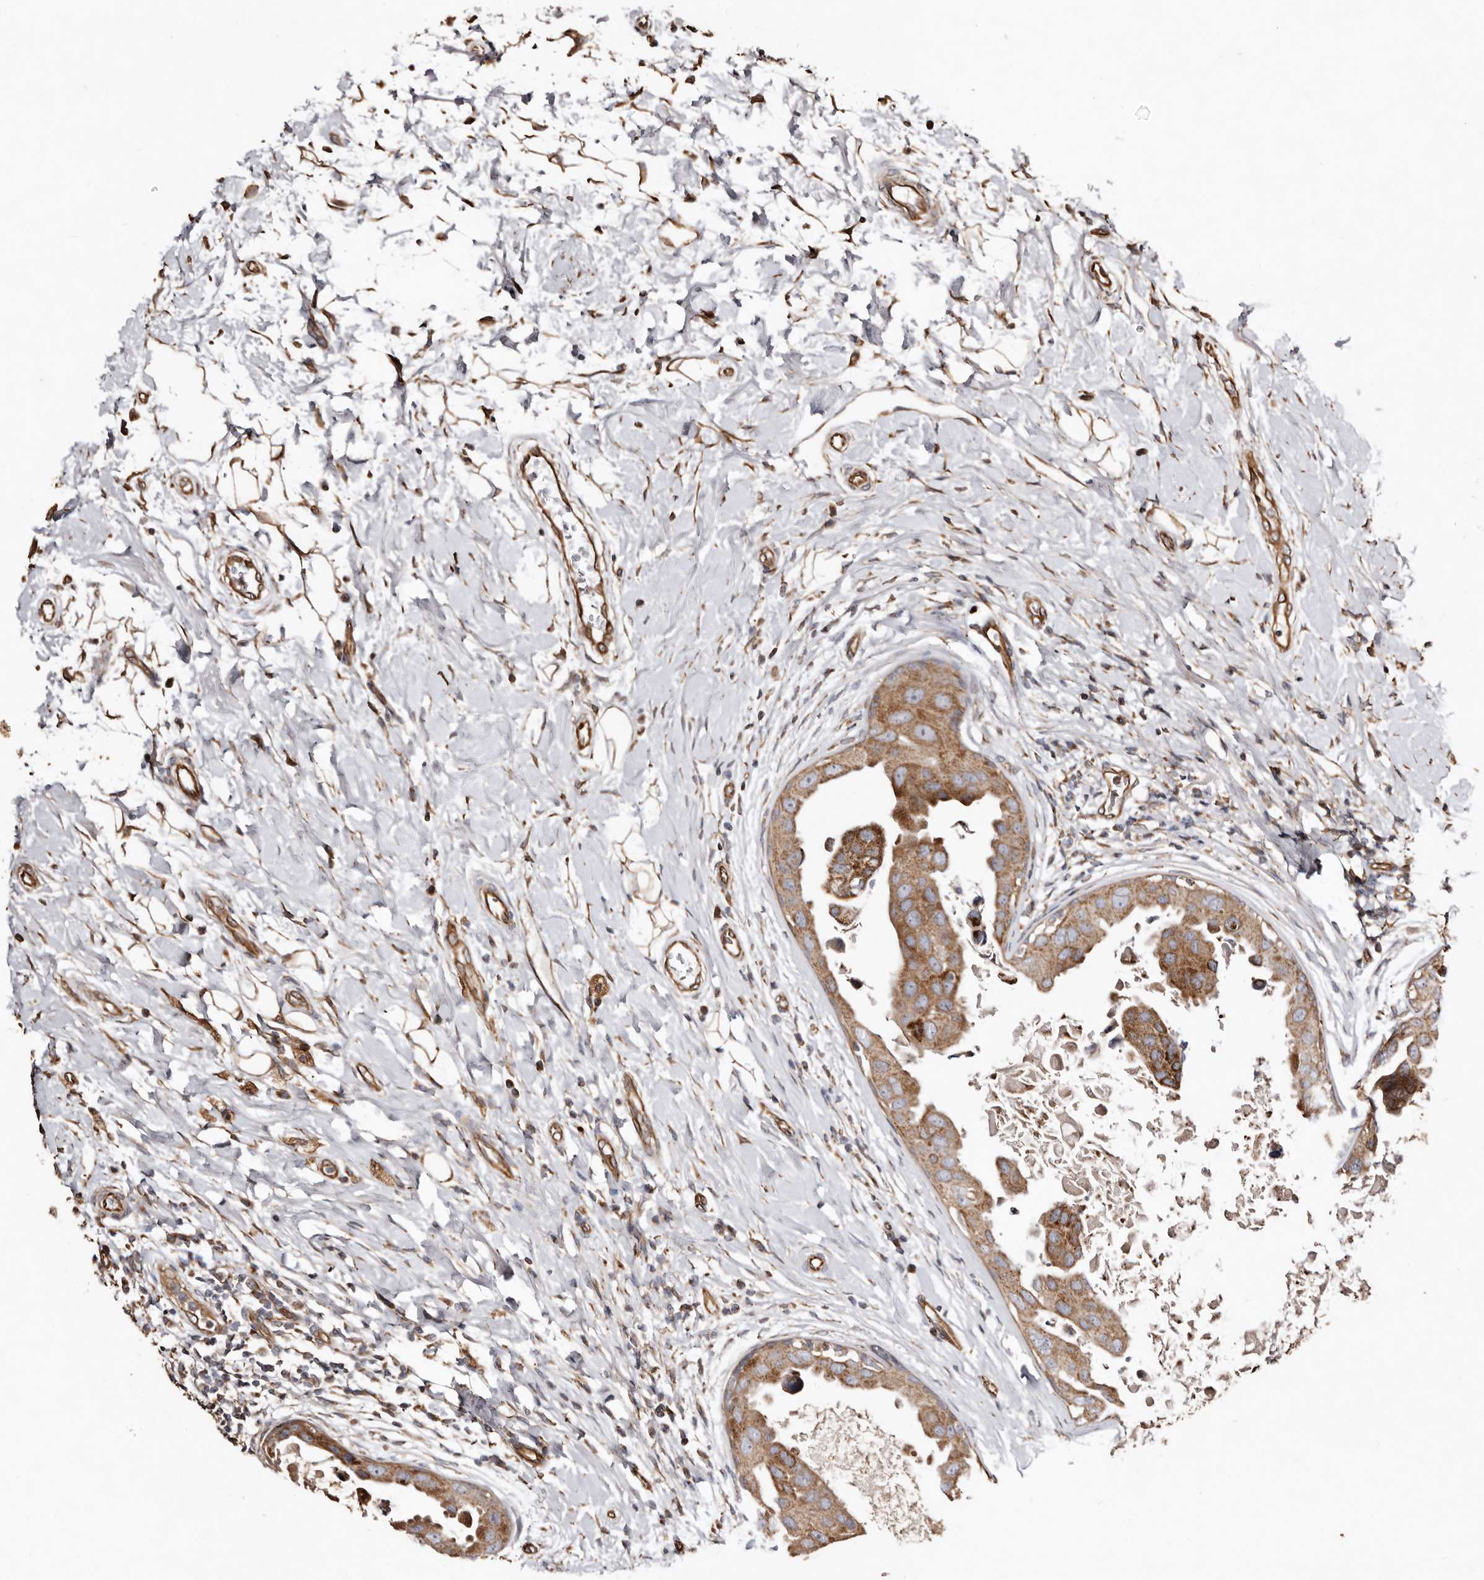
{"staining": {"intensity": "moderate", "quantity": ">75%", "location": "cytoplasmic/membranous"}, "tissue": "breast cancer", "cell_type": "Tumor cells", "image_type": "cancer", "snomed": [{"axis": "morphology", "description": "Duct carcinoma"}, {"axis": "topography", "description": "Breast"}], "caption": "This histopathology image demonstrates immunohistochemistry staining of breast cancer, with medium moderate cytoplasmic/membranous positivity in about >75% of tumor cells.", "gene": "MACC1", "patient": {"sex": "female", "age": 27}}